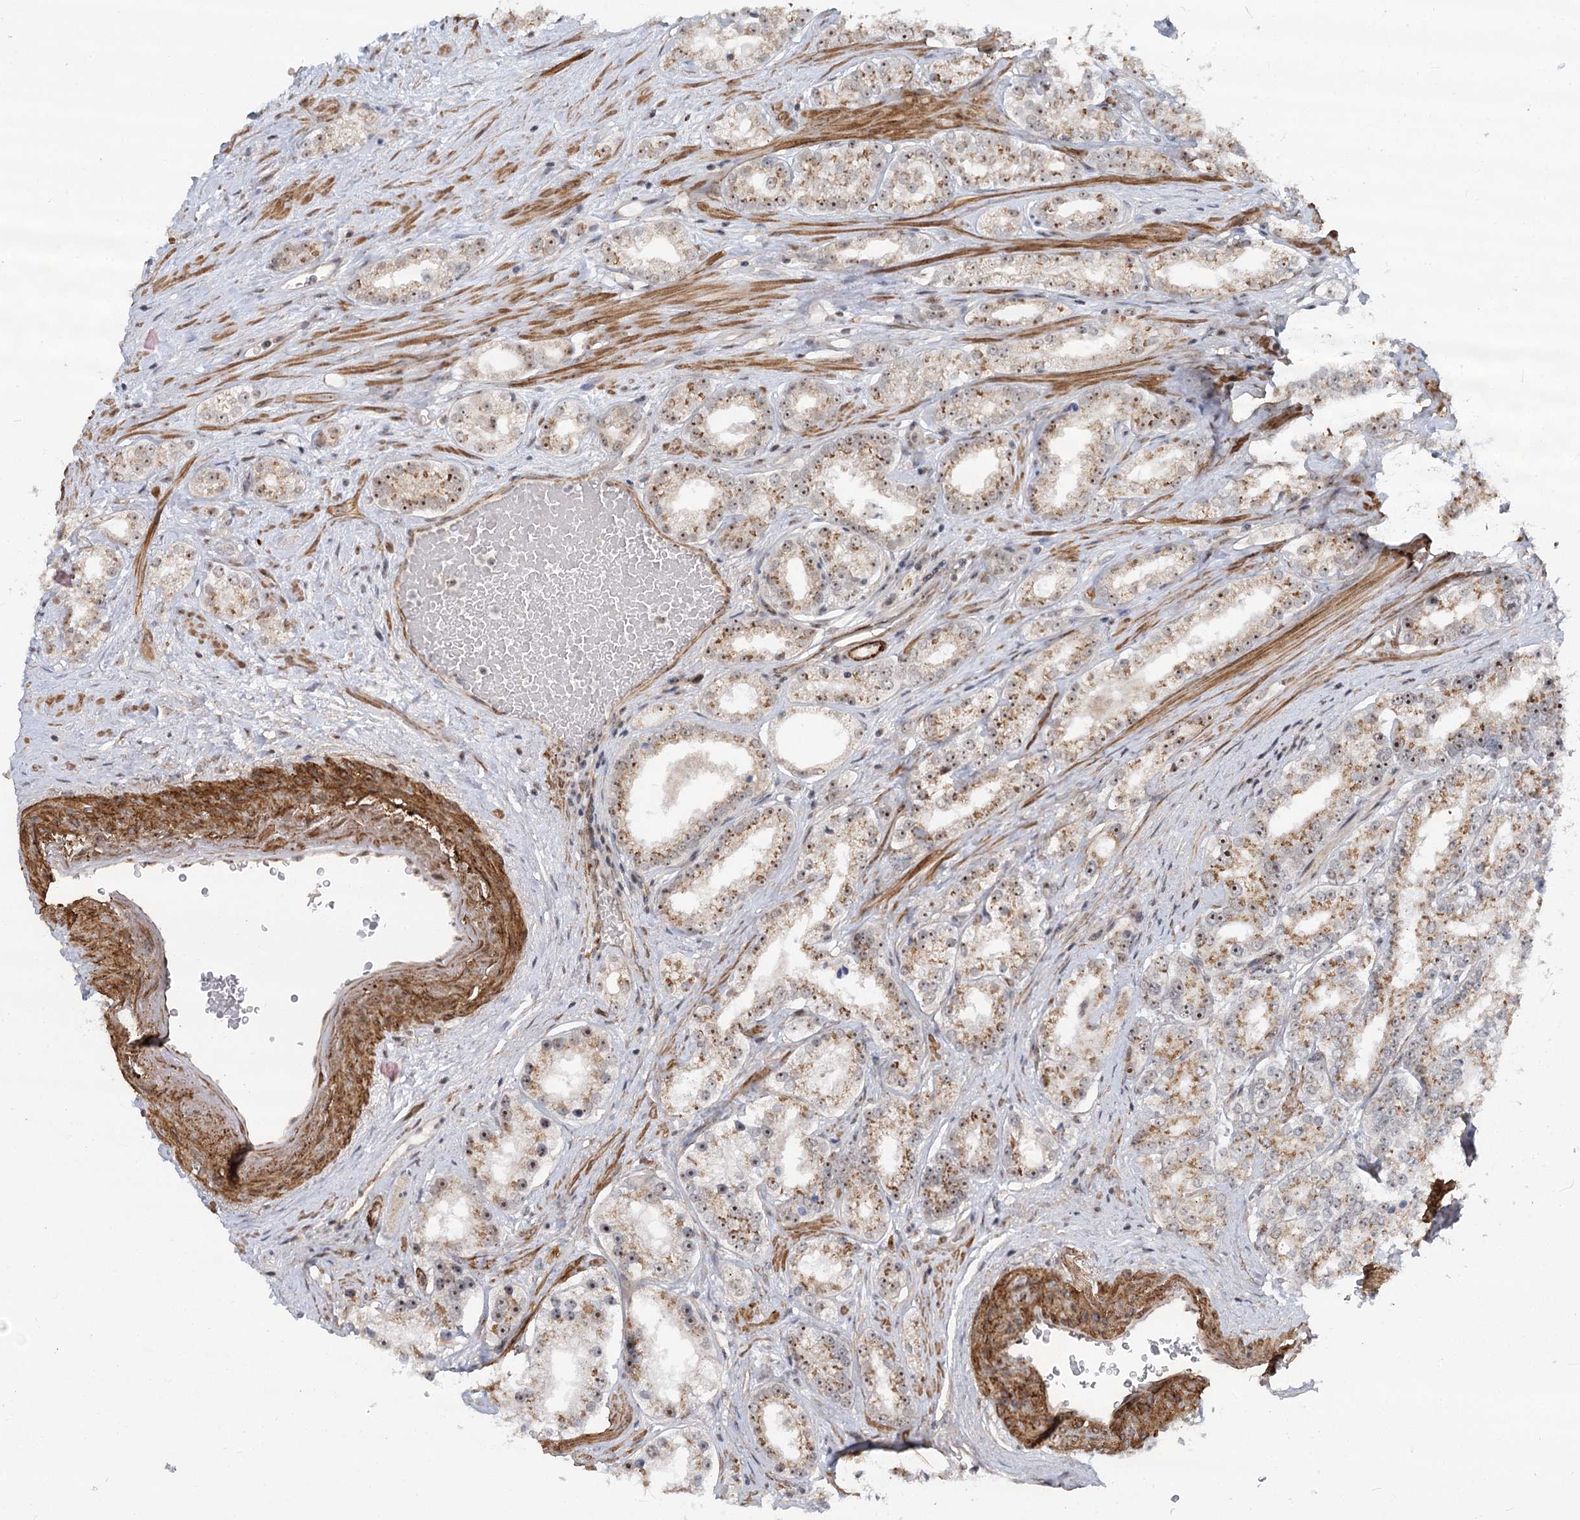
{"staining": {"intensity": "strong", "quantity": ">75%", "location": "cytoplasmic/membranous,nuclear"}, "tissue": "prostate cancer", "cell_type": "Tumor cells", "image_type": "cancer", "snomed": [{"axis": "morphology", "description": "Normal tissue, NOS"}, {"axis": "morphology", "description": "Adenocarcinoma, High grade"}, {"axis": "topography", "description": "Prostate"}], "caption": "Prostate adenocarcinoma (high-grade) was stained to show a protein in brown. There is high levels of strong cytoplasmic/membranous and nuclear positivity in about >75% of tumor cells. The protein of interest is stained brown, and the nuclei are stained in blue (DAB IHC with brightfield microscopy, high magnification).", "gene": "GNL3L", "patient": {"sex": "male", "age": 83}}